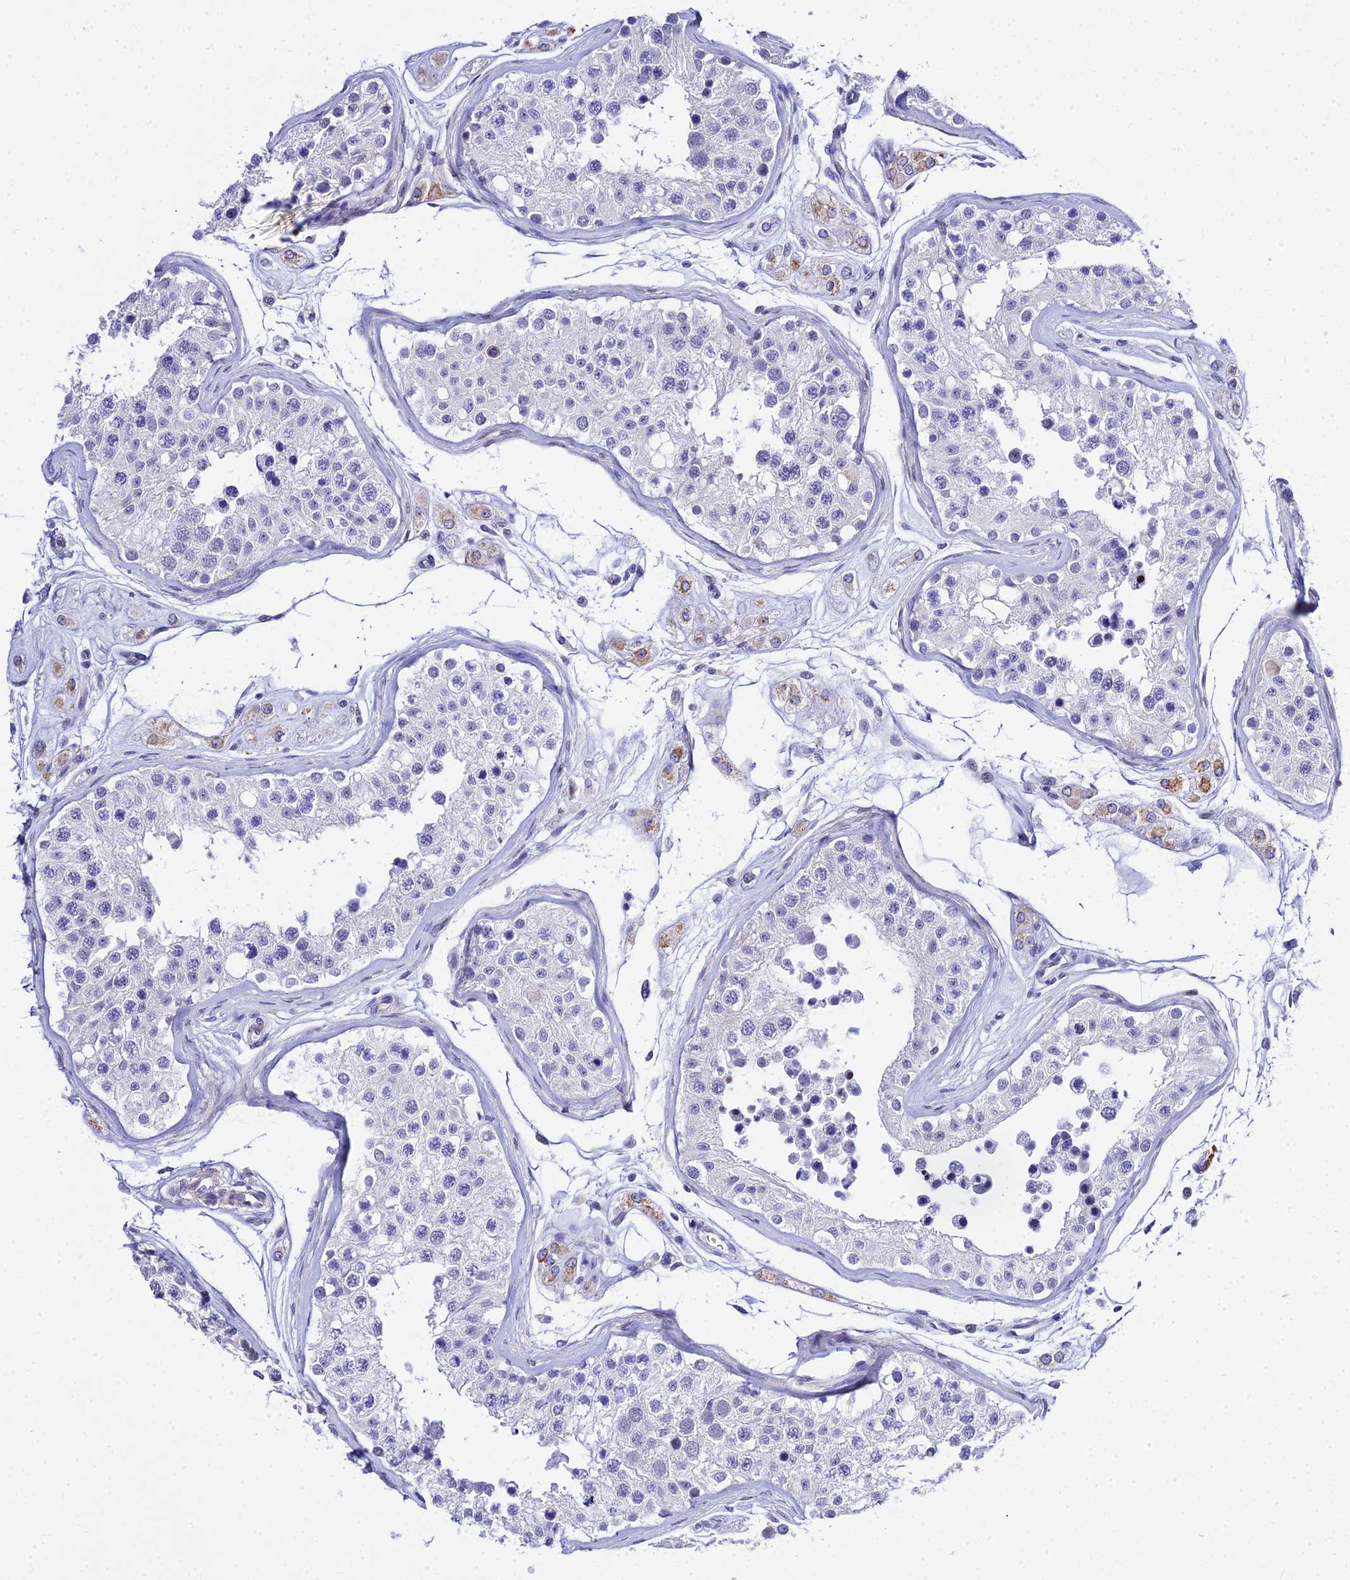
{"staining": {"intensity": "negative", "quantity": "none", "location": "none"}, "tissue": "testis", "cell_type": "Cells in seminiferous ducts", "image_type": "normal", "snomed": [{"axis": "morphology", "description": "Normal tissue, NOS"}, {"axis": "morphology", "description": "Adenocarcinoma, metastatic, NOS"}, {"axis": "topography", "description": "Testis"}], "caption": "Normal testis was stained to show a protein in brown. There is no significant expression in cells in seminiferous ducts.", "gene": "ZNF628", "patient": {"sex": "male", "age": 26}}